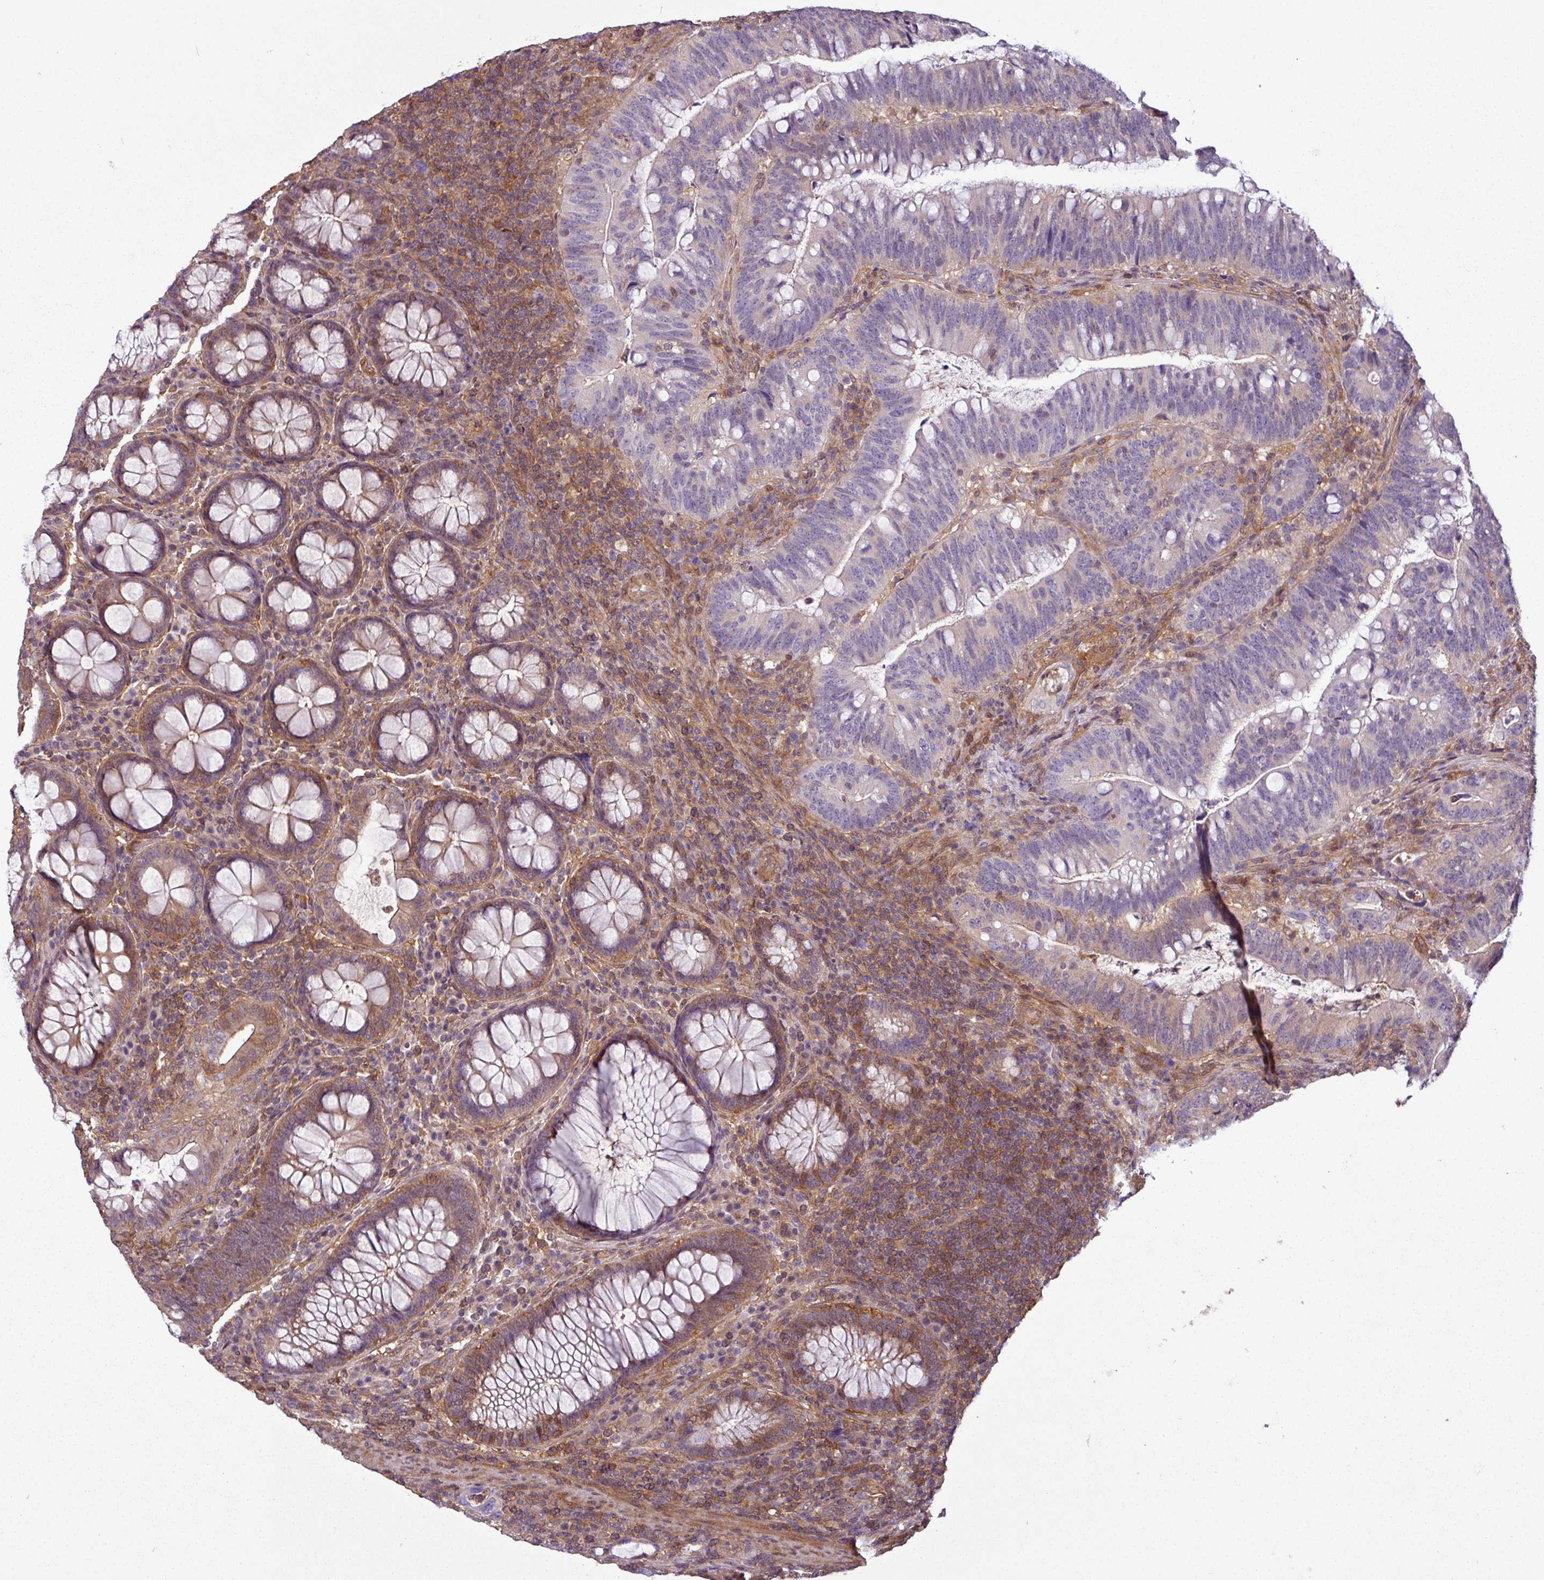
{"staining": {"intensity": "negative", "quantity": "none", "location": "none"}, "tissue": "colorectal cancer", "cell_type": "Tumor cells", "image_type": "cancer", "snomed": [{"axis": "morphology", "description": "Adenocarcinoma, NOS"}, {"axis": "topography", "description": "Colon"}], "caption": "Immunohistochemistry (IHC) micrograph of colorectal adenocarcinoma stained for a protein (brown), which displays no positivity in tumor cells.", "gene": "SH3BGRL", "patient": {"sex": "female", "age": 66}}